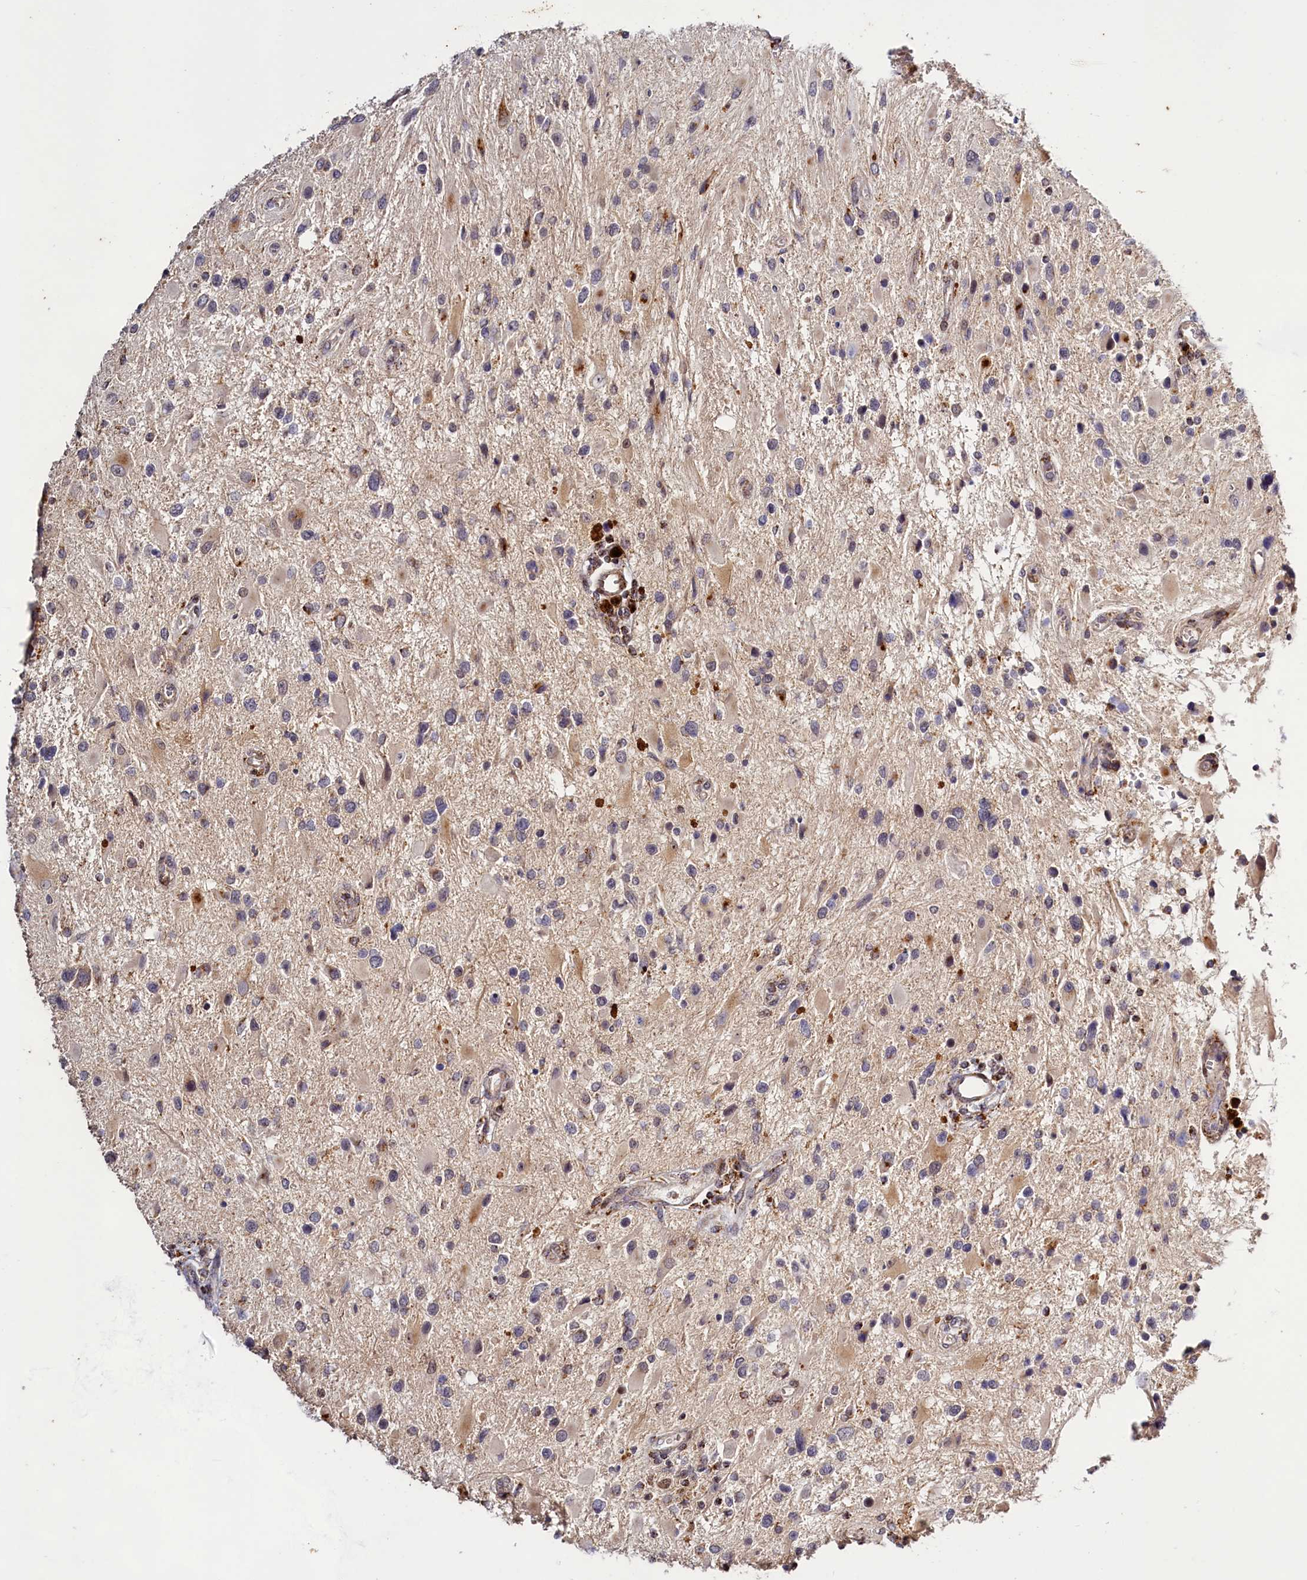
{"staining": {"intensity": "negative", "quantity": "none", "location": "none"}, "tissue": "glioma", "cell_type": "Tumor cells", "image_type": "cancer", "snomed": [{"axis": "morphology", "description": "Glioma, malignant, High grade"}, {"axis": "topography", "description": "Brain"}], "caption": "DAB immunohistochemical staining of malignant high-grade glioma displays no significant staining in tumor cells. (Stains: DAB IHC with hematoxylin counter stain, Microscopy: brightfield microscopy at high magnification).", "gene": "DYNC2H1", "patient": {"sex": "male", "age": 53}}